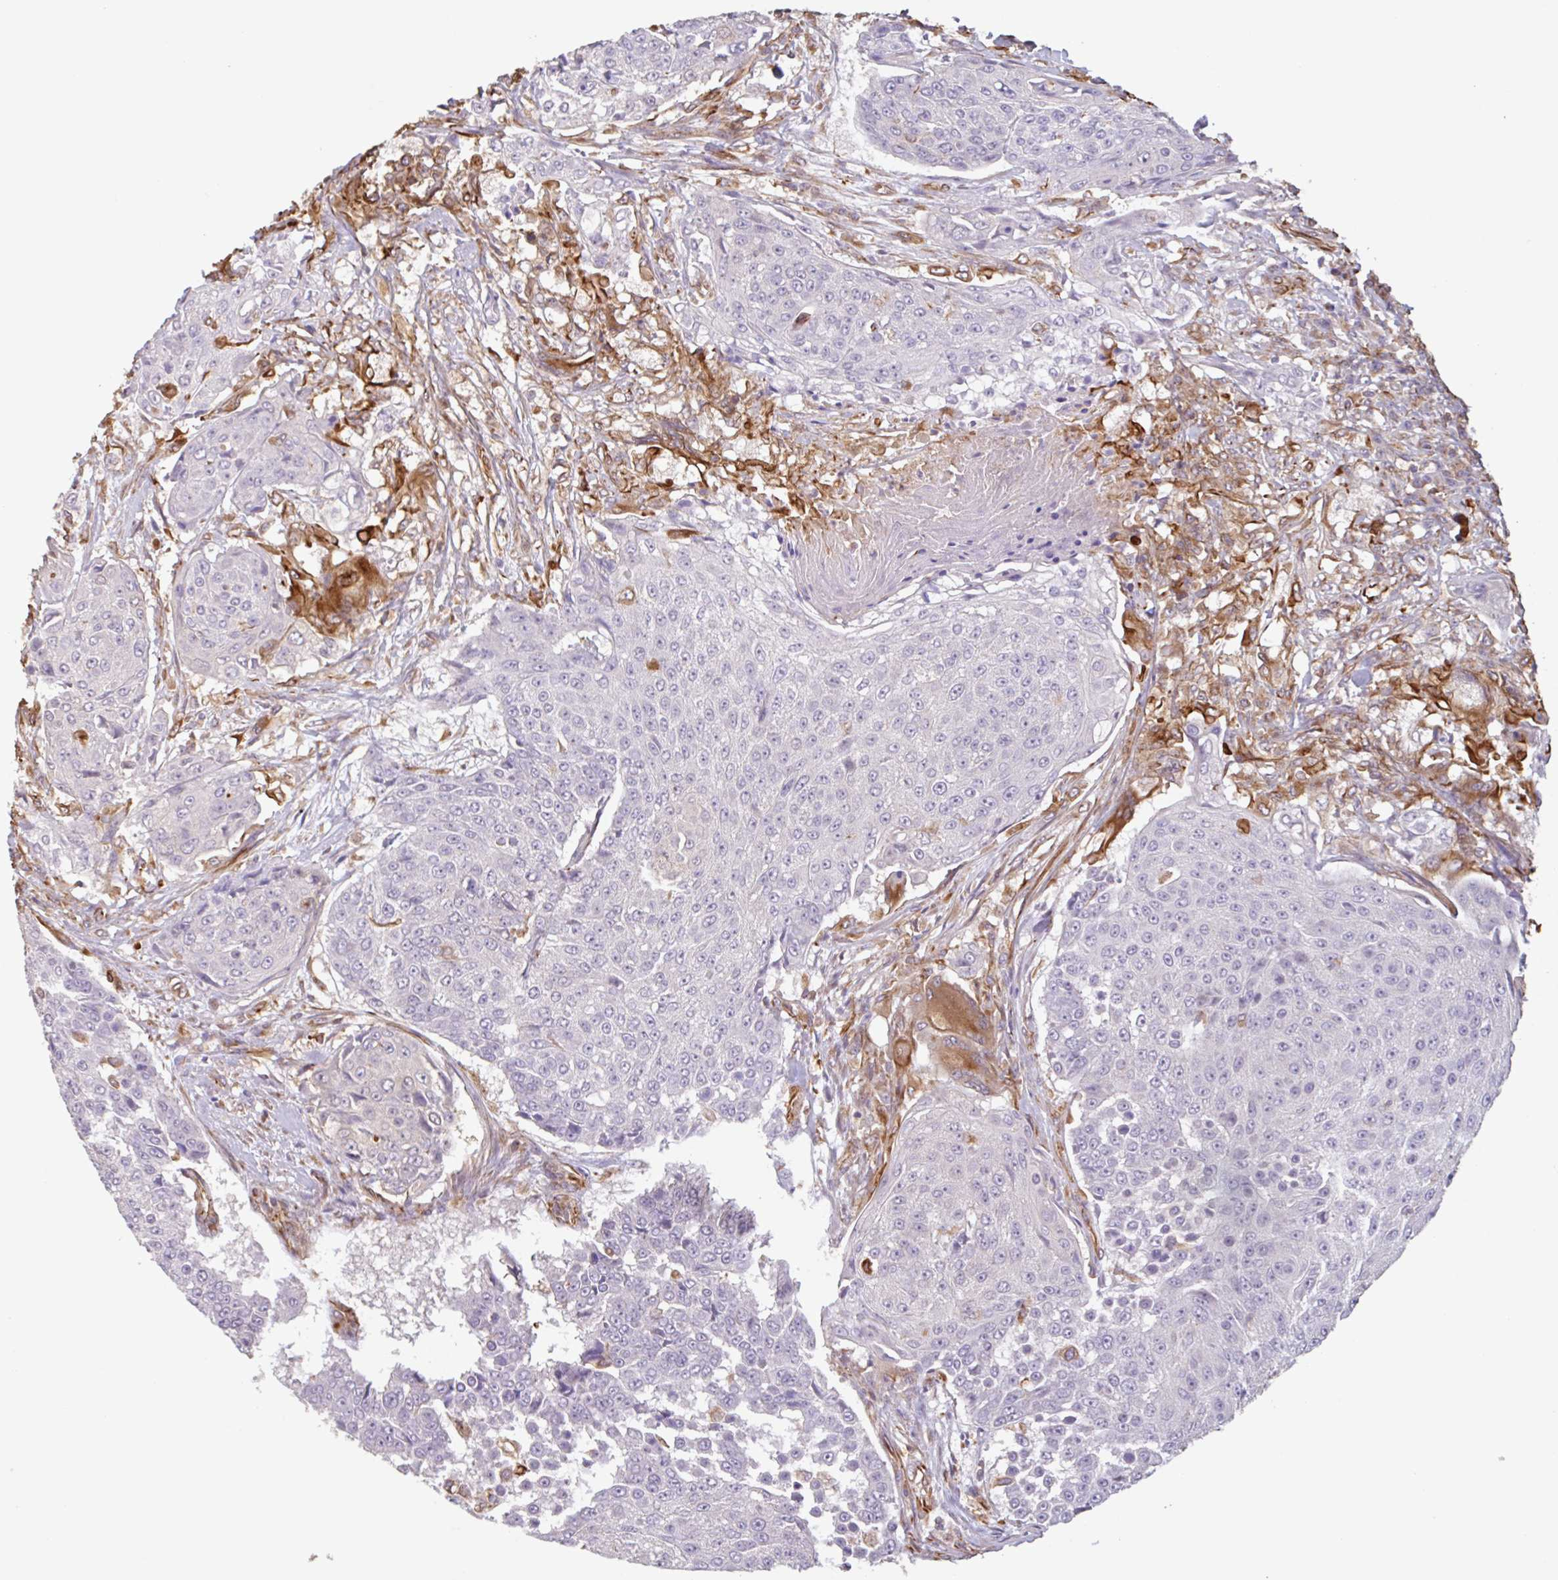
{"staining": {"intensity": "negative", "quantity": "none", "location": "none"}, "tissue": "urothelial cancer", "cell_type": "Tumor cells", "image_type": "cancer", "snomed": [{"axis": "morphology", "description": "Urothelial carcinoma, High grade"}, {"axis": "topography", "description": "Urinary bladder"}], "caption": "The photomicrograph shows no staining of tumor cells in urothelial cancer.", "gene": "ZNF790", "patient": {"sex": "female", "age": 63}}